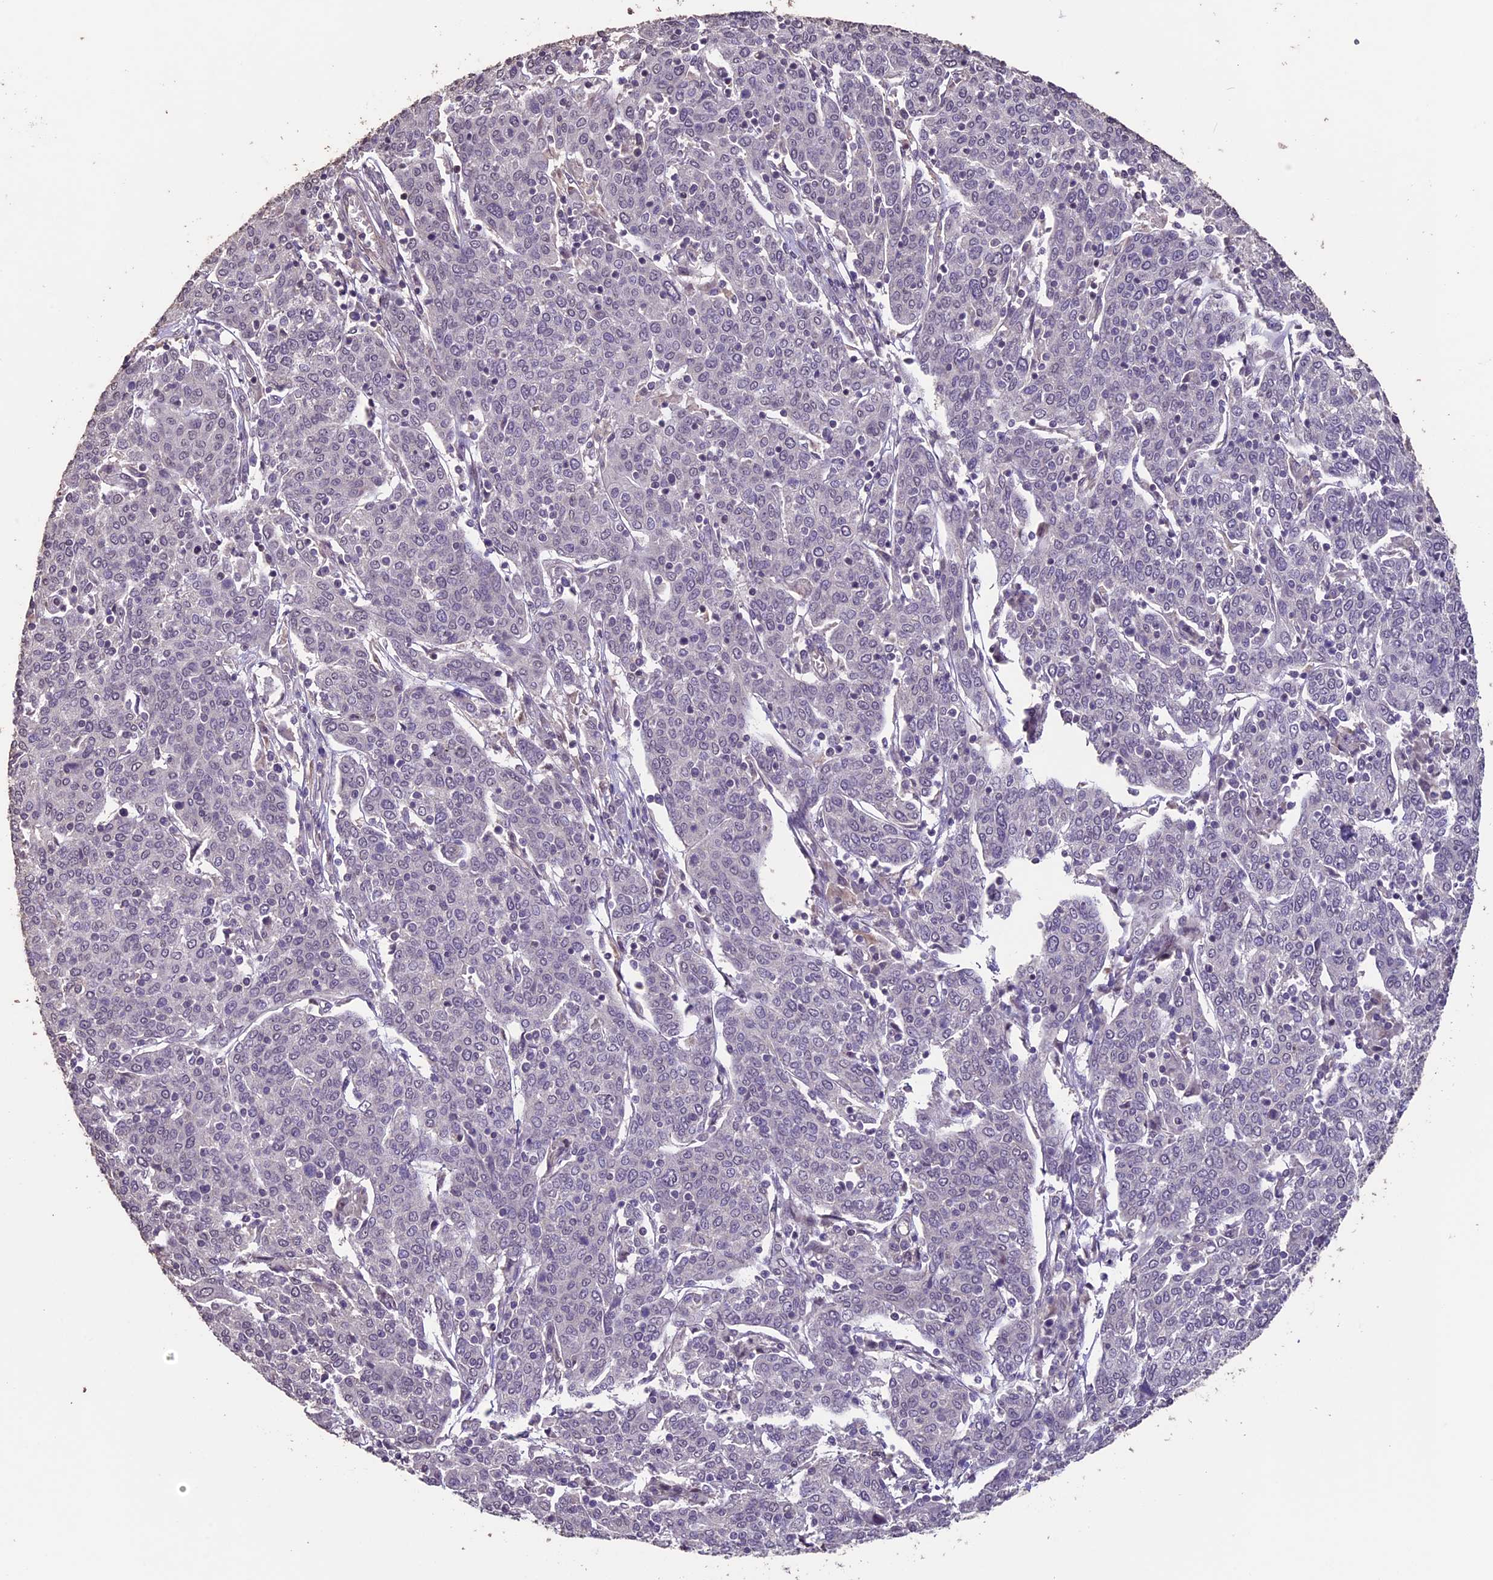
{"staining": {"intensity": "negative", "quantity": "none", "location": "none"}, "tissue": "cervical cancer", "cell_type": "Tumor cells", "image_type": "cancer", "snomed": [{"axis": "morphology", "description": "Squamous cell carcinoma, NOS"}, {"axis": "topography", "description": "Cervix"}], "caption": "Immunohistochemical staining of squamous cell carcinoma (cervical) shows no significant staining in tumor cells.", "gene": "GNB5", "patient": {"sex": "female", "age": 67}}